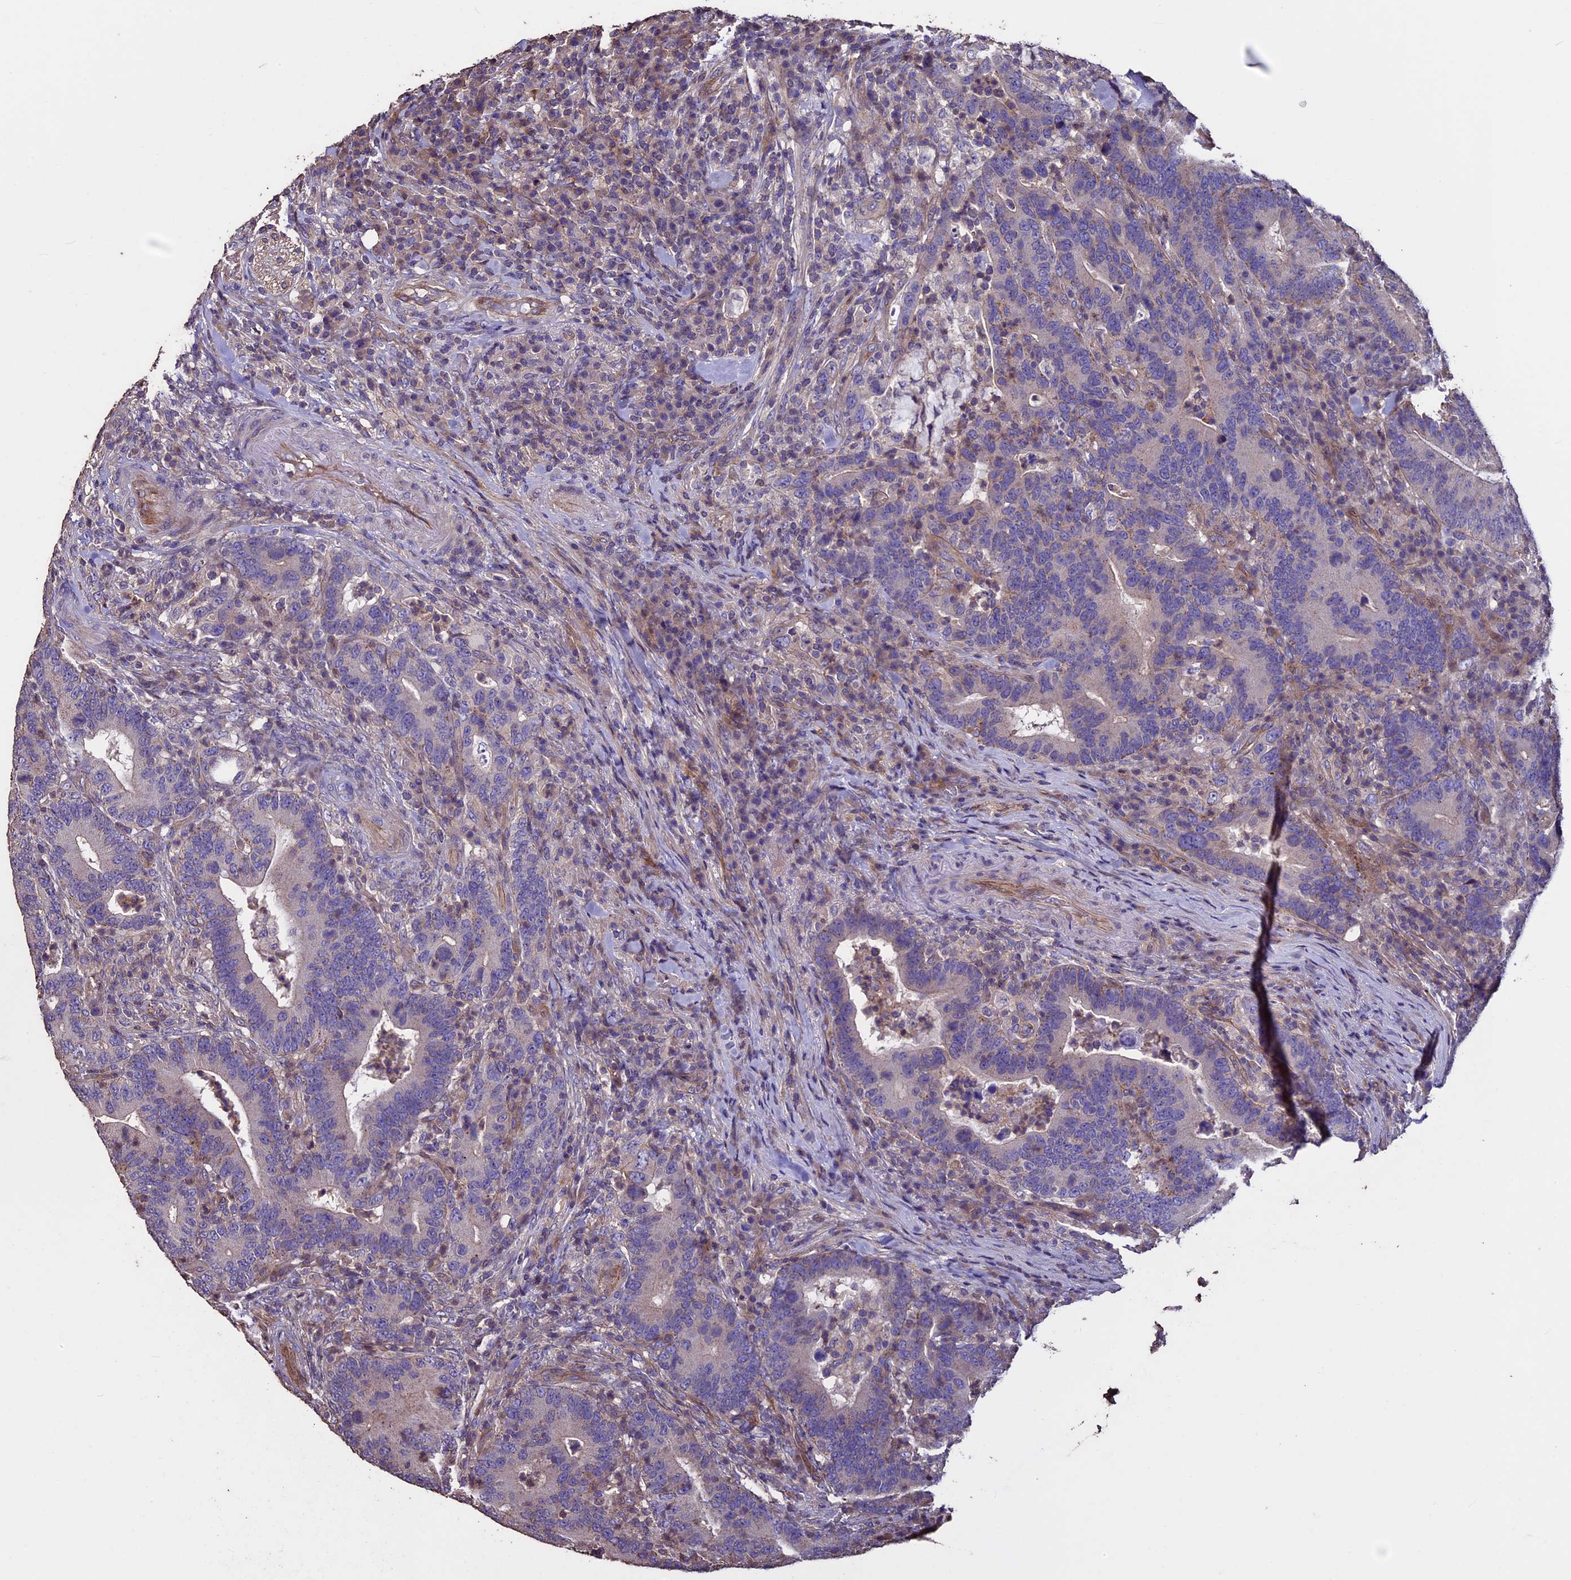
{"staining": {"intensity": "weak", "quantity": "<25%", "location": "cytoplasmic/membranous"}, "tissue": "colorectal cancer", "cell_type": "Tumor cells", "image_type": "cancer", "snomed": [{"axis": "morphology", "description": "Adenocarcinoma, NOS"}, {"axis": "topography", "description": "Colon"}], "caption": "Tumor cells are negative for brown protein staining in colorectal cancer. (DAB (3,3'-diaminobenzidine) IHC with hematoxylin counter stain).", "gene": "USB1", "patient": {"sex": "female", "age": 66}}